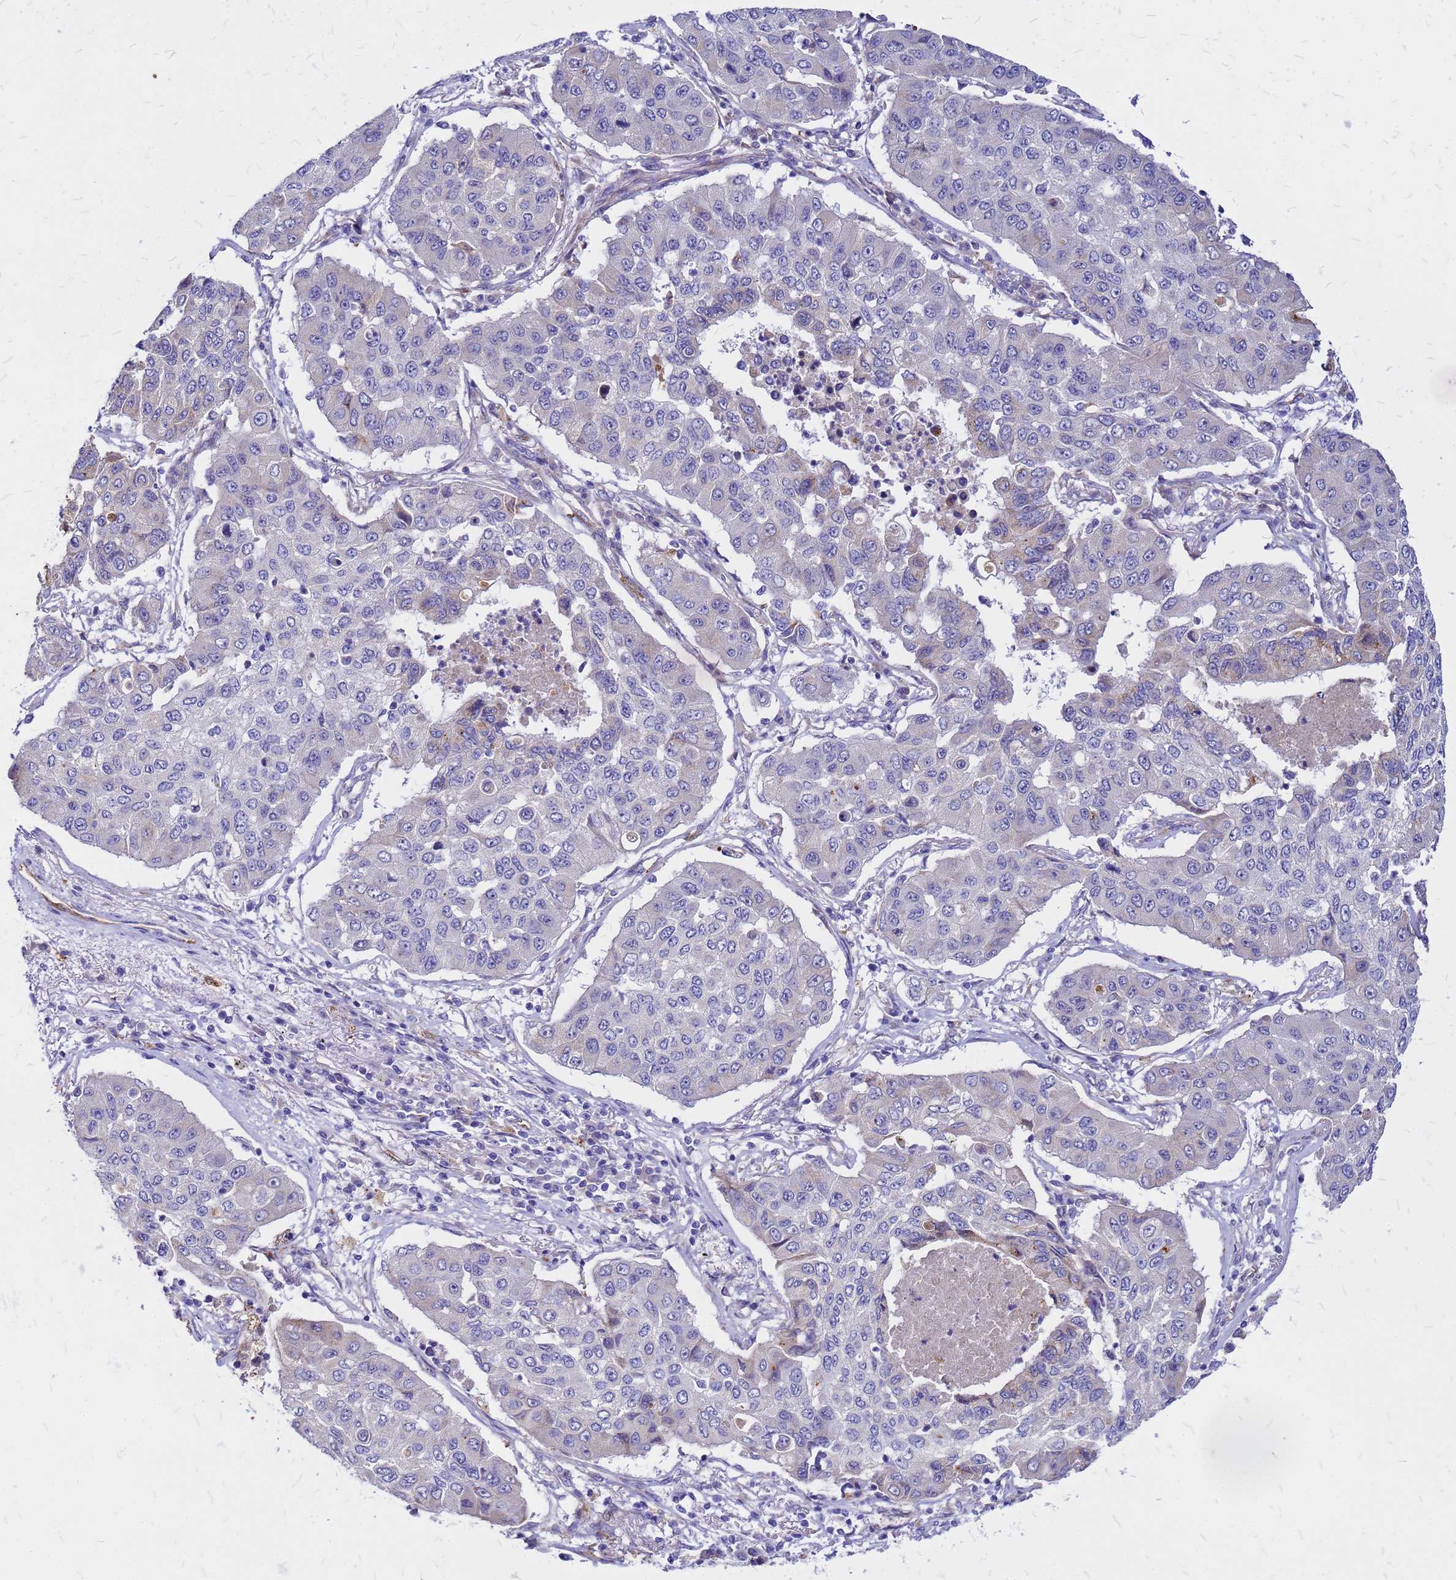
{"staining": {"intensity": "negative", "quantity": "none", "location": "none"}, "tissue": "lung cancer", "cell_type": "Tumor cells", "image_type": "cancer", "snomed": [{"axis": "morphology", "description": "Squamous cell carcinoma, NOS"}, {"axis": "topography", "description": "Lung"}], "caption": "A high-resolution photomicrograph shows immunohistochemistry (IHC) staining of lung cancer, which shows no significant staining in tumor cells.", "gene": "NOSTRIN", "patient": {"sex": "male", "age": 74}}